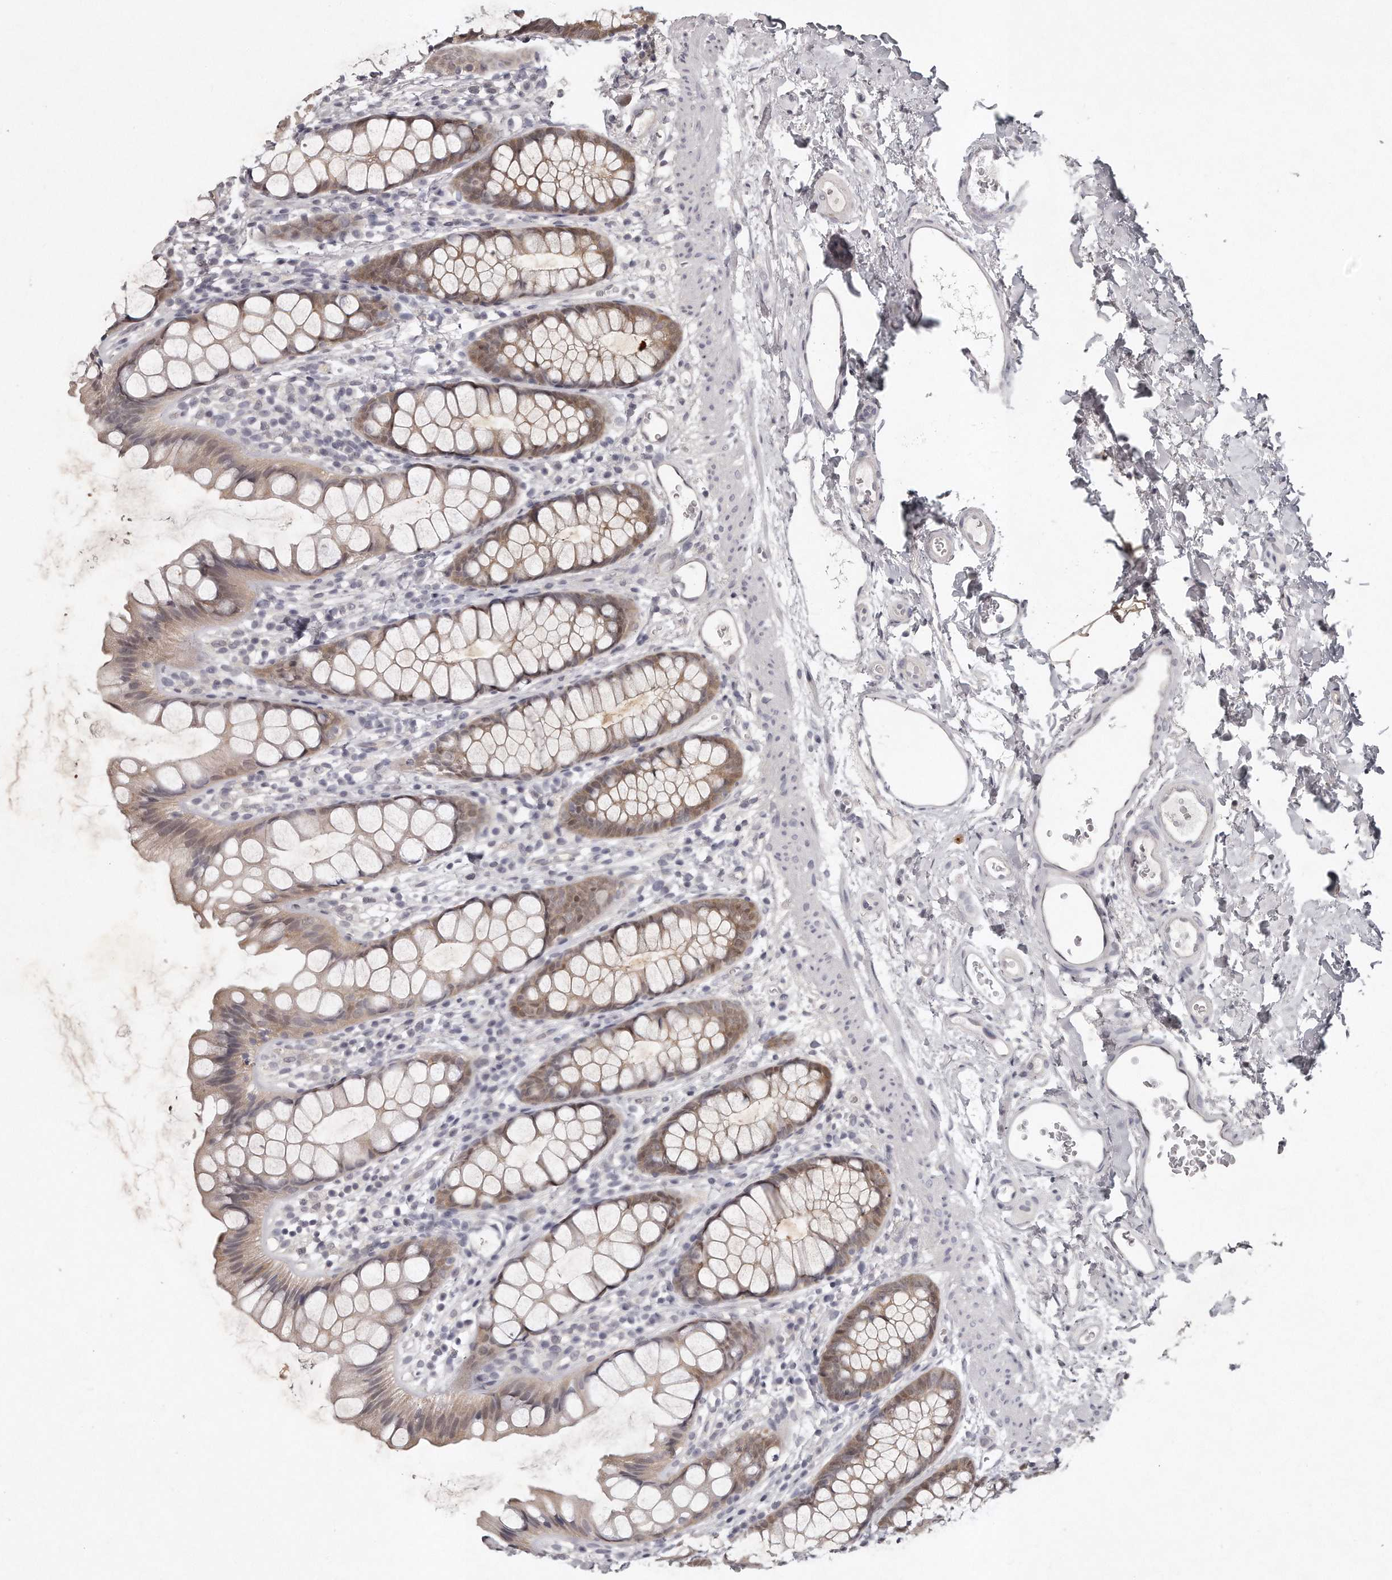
{"staining": {"intensity": "moderate", "quantity": ">75%", "location": "cytoplasmic/membranous"}, "tissue": "rectum", "cell_type": "Glandular cells", "image_type": "normal", "snomed": [{"axis": "morphology", "description": "Normal tissue, NOS"}, {"axis": "topography", "description": "Rectum"}], "caption": "This histopathology image reveals immunohistochemistry staining of unremarkable rectum, with medium moderate cytoplasmic/membranous staining in about >75% of glandular cells.", "gene": "GGCT", "patient": {"sex": "female", "age": 65}}